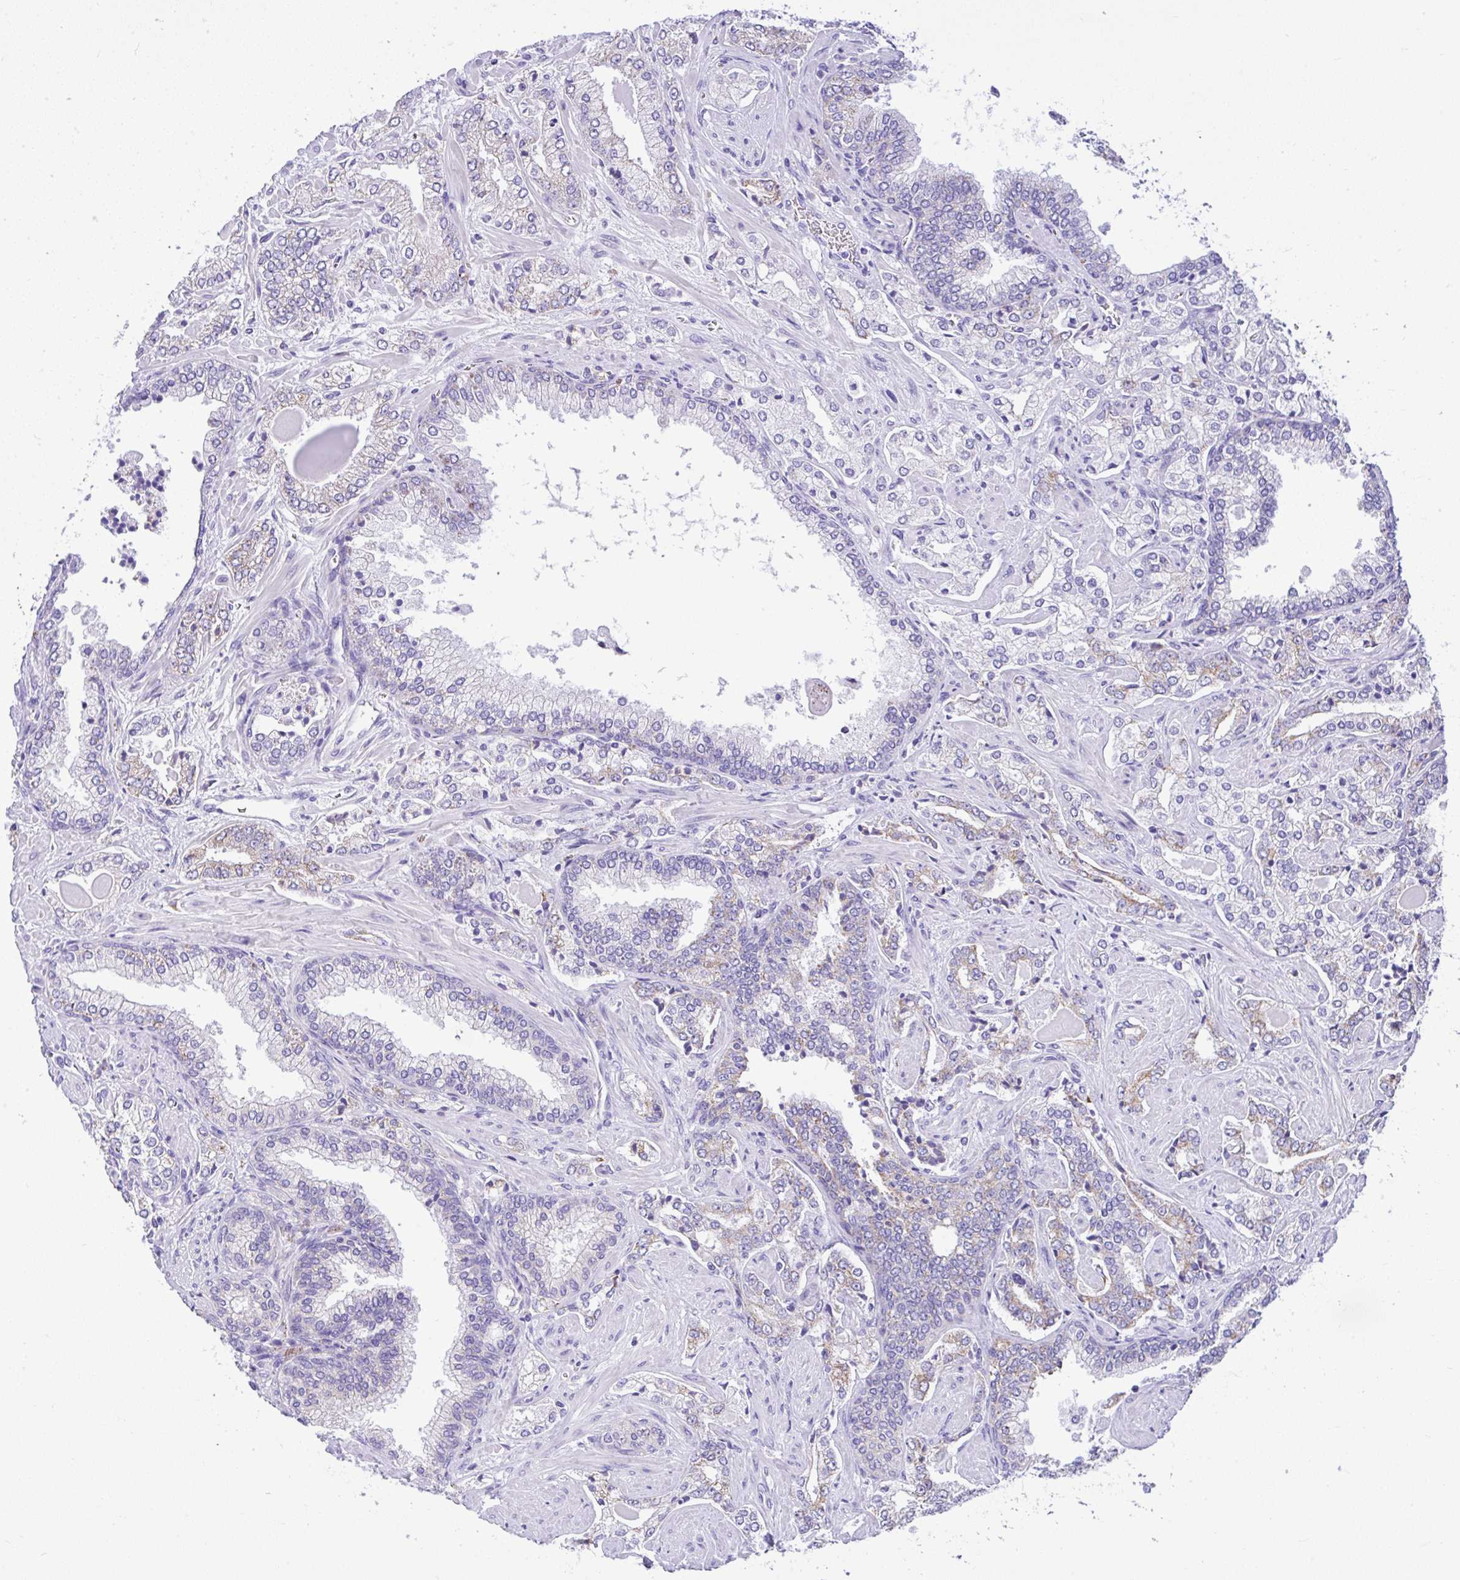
{"staining": {"intensity": "weak", "quantity": "25%-75%", "location": "cytoplasmic/membranous"}, "tissue": "prostate cancer", "cell_type": "Tumor cells", "image_type": "cancer", "snomed": [{"axis": "morphology", "description": "Adenocarcinoma, High grade"}, {"axis": "topography", "description": "Prostate"}], "caption": "Prostate cancer (adenocarcinoma (high-grade)) stained with a brown dye reveals weak cytoplasmic/membranous positive expression in about 25%-75% of tumor cells.", "gene": "SLC13A1", "patient": {"sex": "male", "age": 60}}